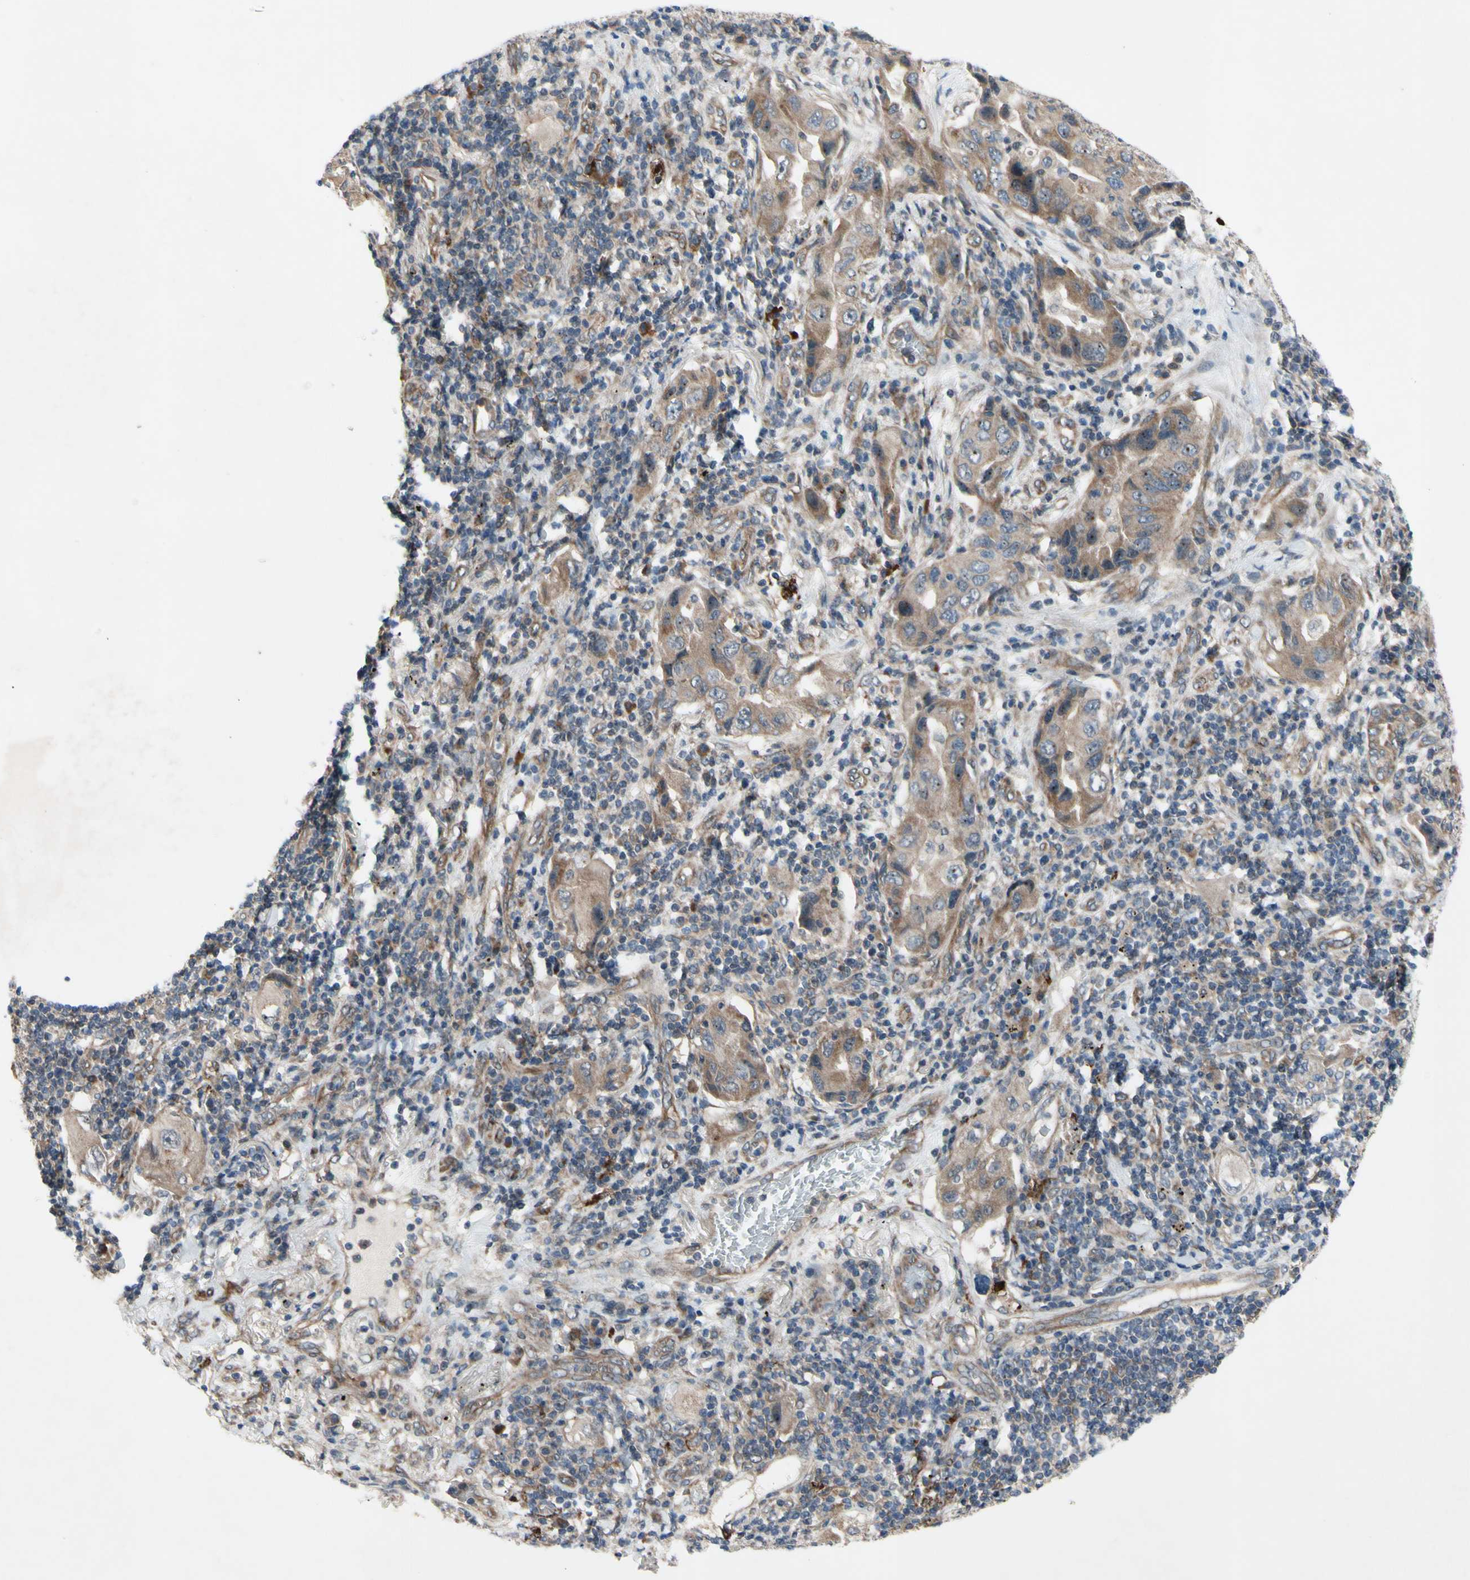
{"staining": {"intensity": "moderate", "quantity": ">75%", "location": "cytoplasmic/membranous"}, "tissue": "lung cancer", "cell_type": "Tumor cells", "image_type": "cancer", "snomed": [{"axis": "morphology", "description": "Adenocarcinoma, NOS"}, {"axis": "topography", "description": "Lung"}], "caption": "Immunohistochemical staining of lung cancer (adenocarcinoma) exhibits moderate cytoplasmic/membranous protein expression in approximately >75% of tumor cells.", "gene": "SVIL", "patient": {"sex": "female", "age": 65}}